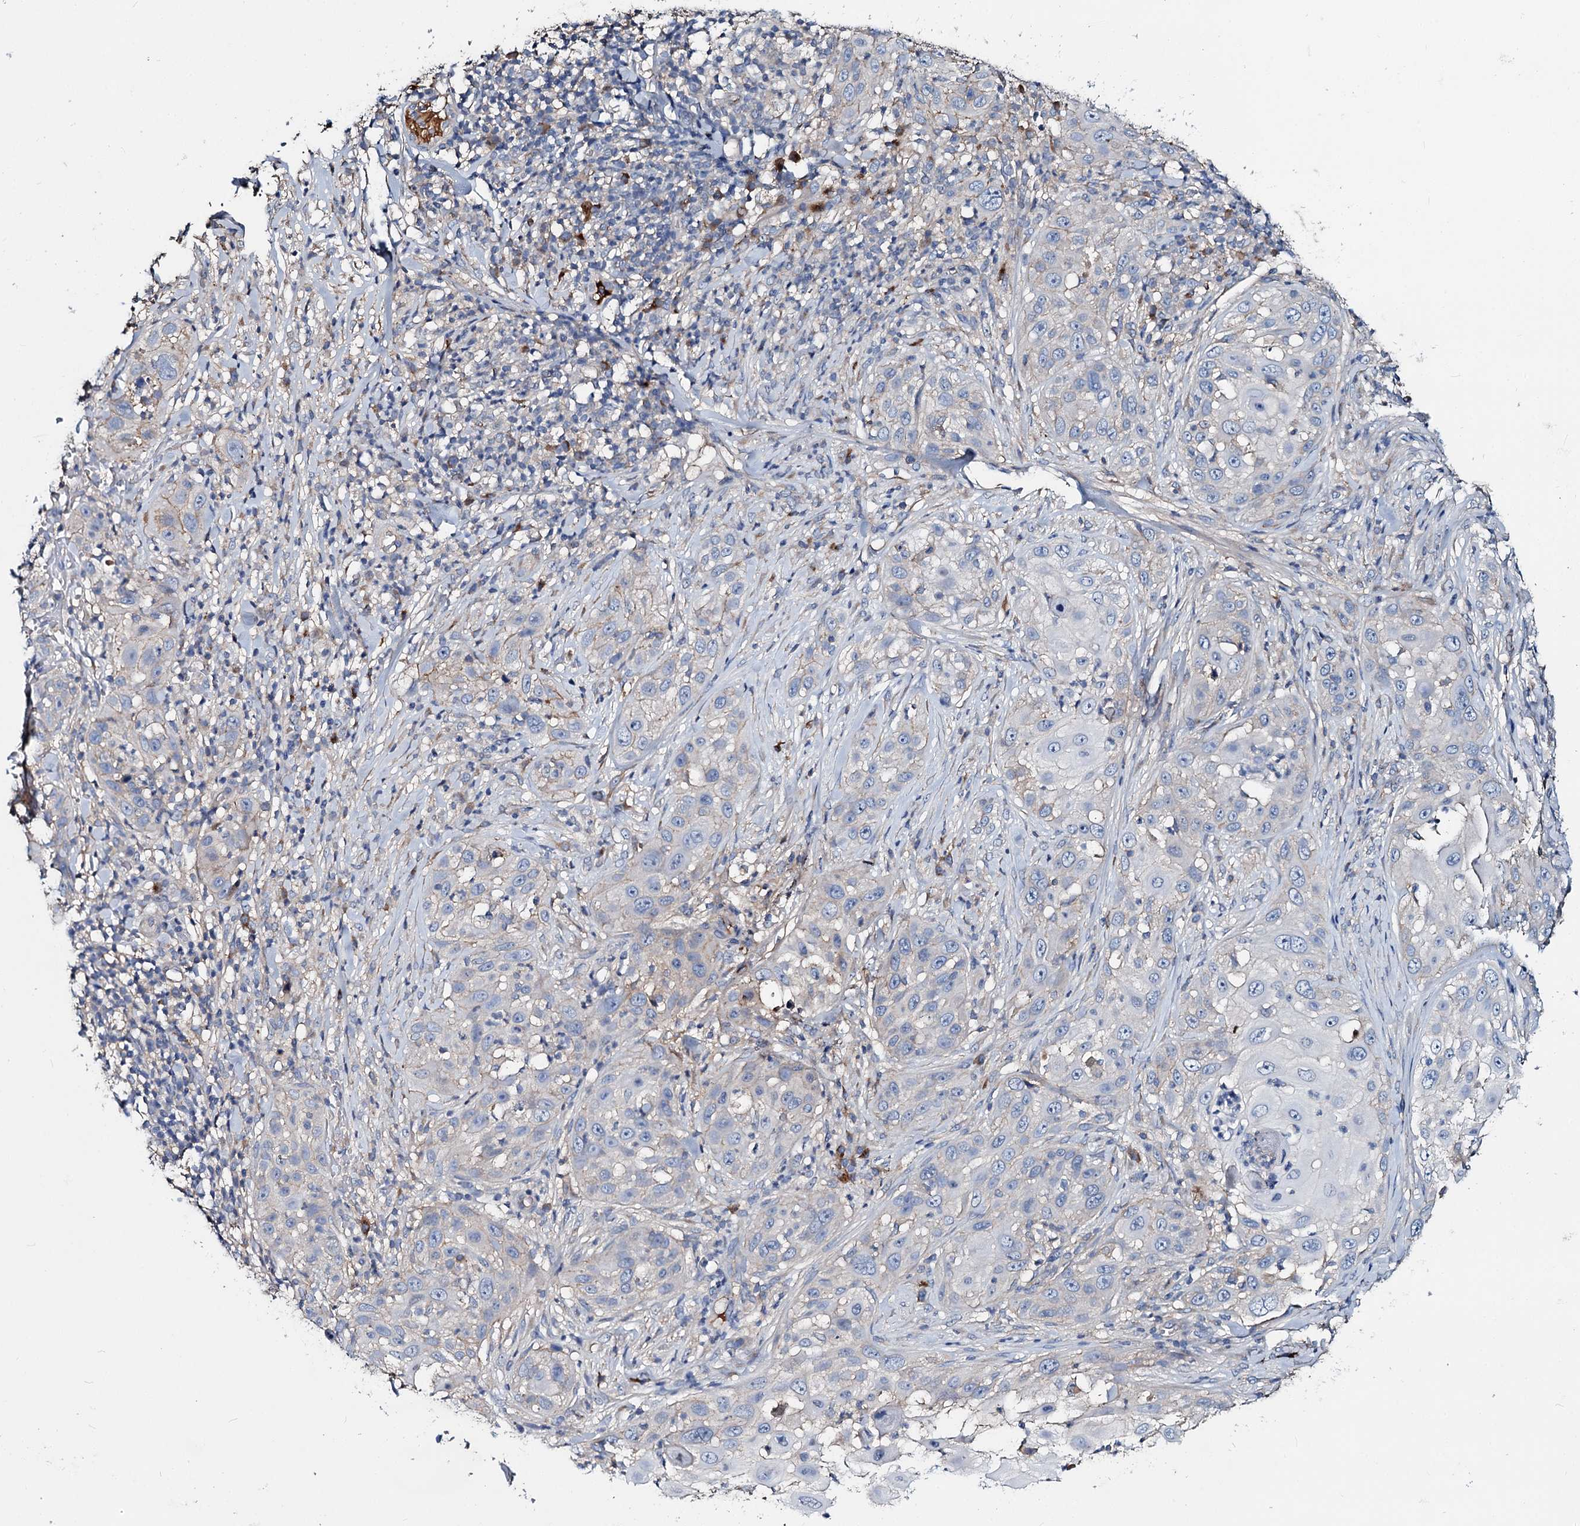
{"staining": {"intensity": "negative", "quantity": "none", "location": "none"}, "tissue": "skin cancer", "cell_type": "Tumor cells", "image_type": "cancer", "snomed": [{"axis": "morphology", "description": "Squamous cell carcinoma, NOS"}, {"axis": "topography", "description": "Skin"}], "caption": "The histopathology image displays no significant expression in tumor cells of squamous cell carcinoma (skin).", "gene": "ACY3", "patient": {"sex": "female", "age": 44}}